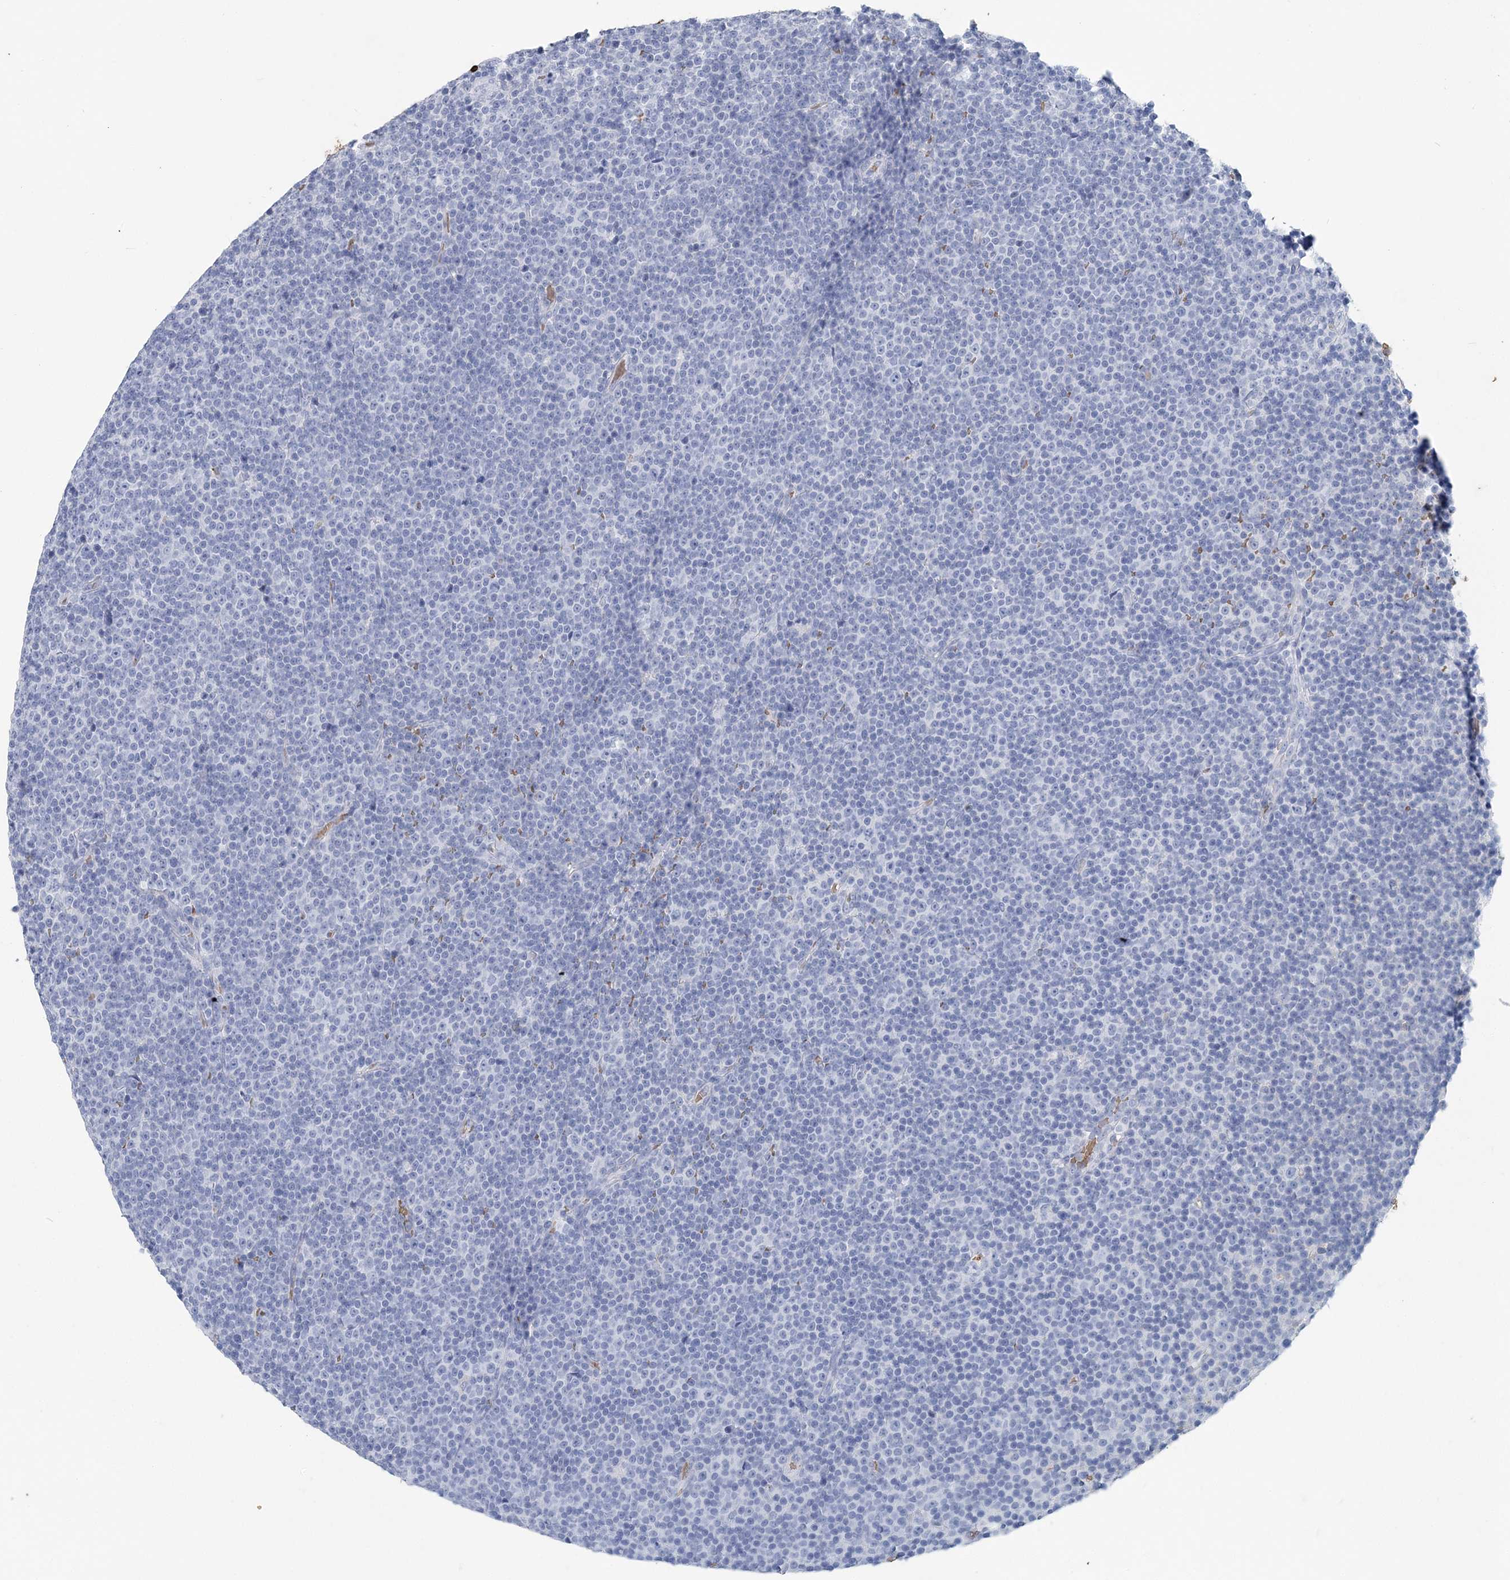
{"staining": {"intensity": "negative", "quantity": "none", "location": "none"}, "tissue": "lymphoma", "cell_type": "Tumor cells", "image_type": "cancer", "snomed": [{"axis": "morphology", "description": "Malignant lymphoma, non-Hodgkin's type, Low grade"}, {"axis": "topography", "description": "Lymph node"}], "caption": "This is a image of IHC staining of lymphoma, which shows no expression in tumor cells. Brightfield microscopy of immunohistochemistry (IHC) stained with DAB (brown) and hematoxylin (blue), captured at high magnification.", "gene": "HBD", "patient": {"sex": "female", "age": 67}}